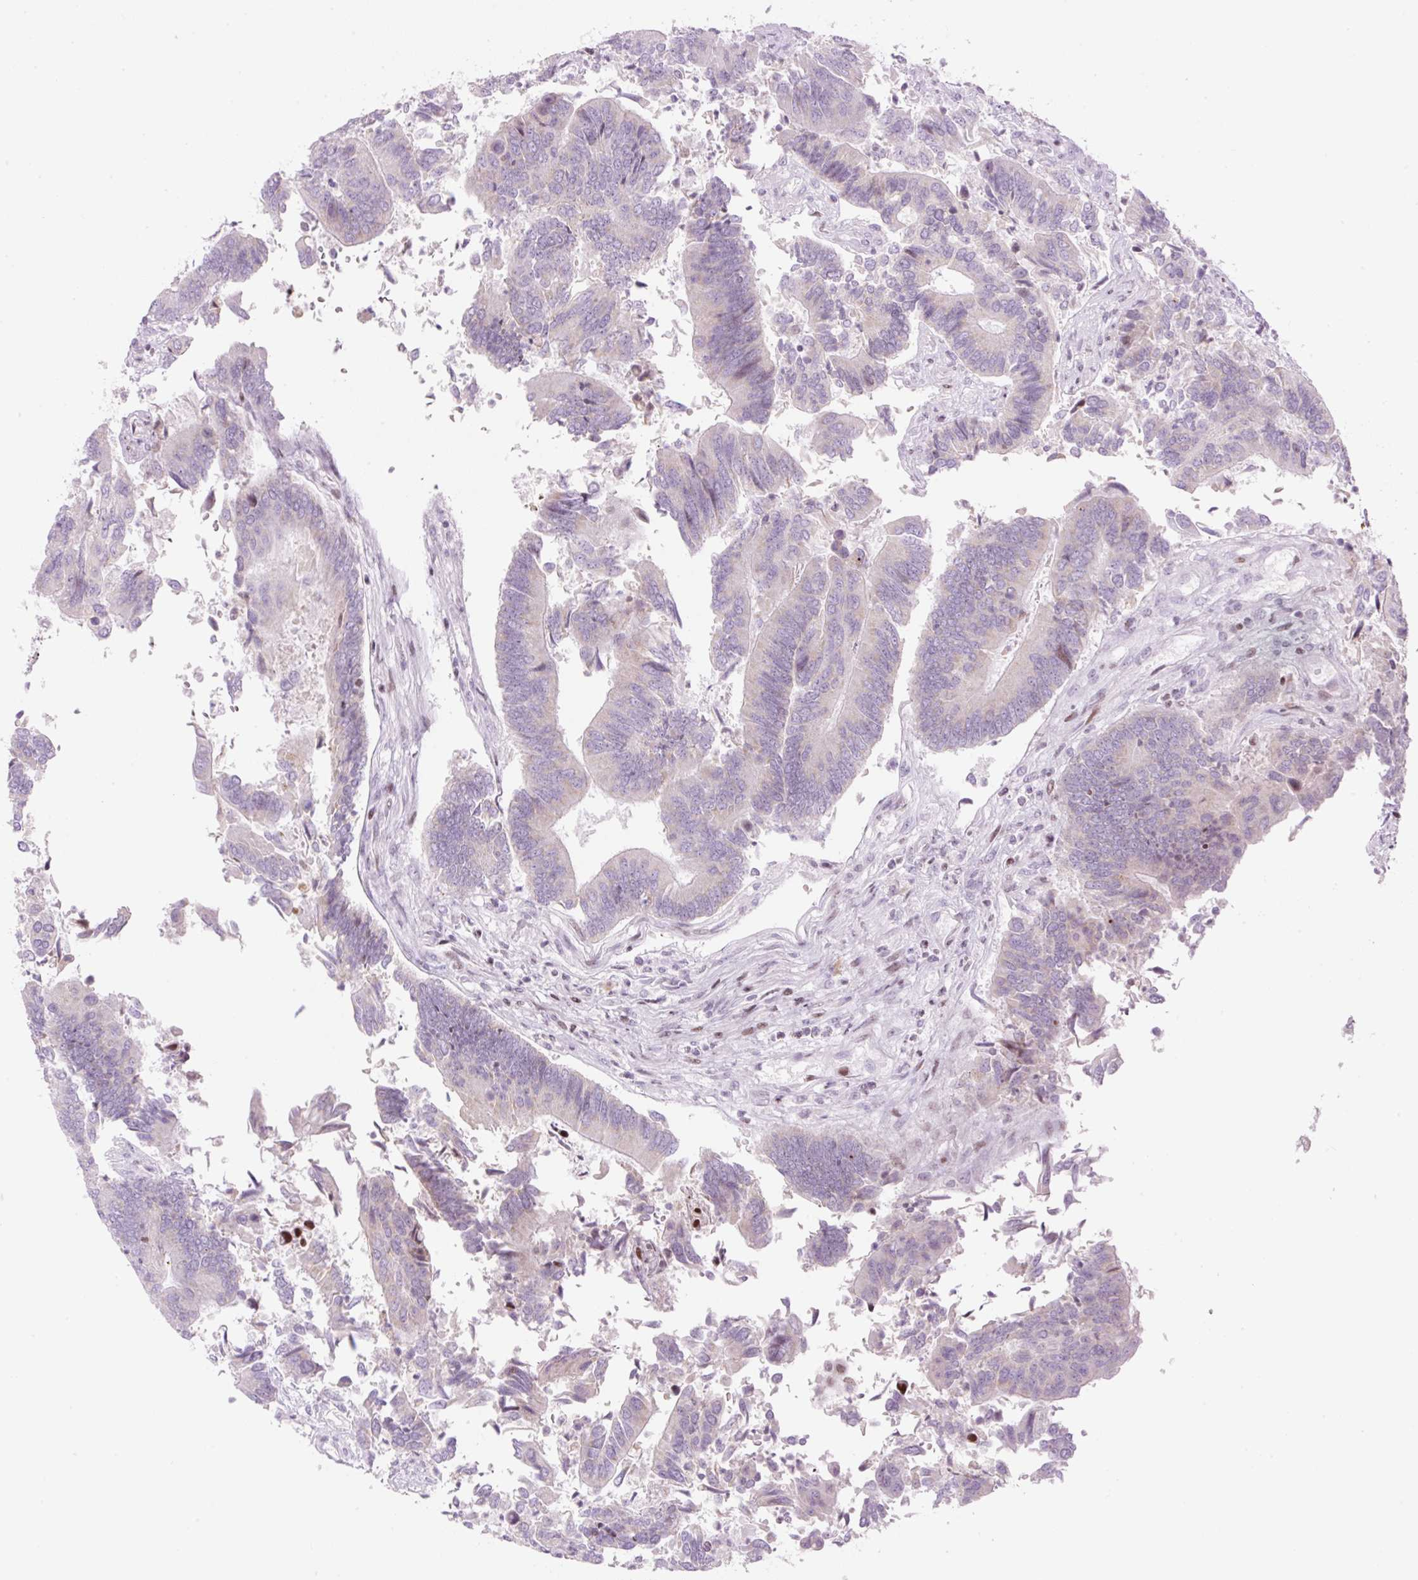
{"staining": {"intensity": "negative", "quantity": "none", "location": "none"}, "tissue": "colorectal cancer", "cell_type": "Tumor cells", "image_type": "cancer", "snomed": [{"axis": "morphology", "description": "Adenocarcinoma, NOS"}, {"axis": "topography", "description": "Colon"}], "caption": "Tumor cells are negative for brown protein staining in colorectal cancer (adenocarcinoma).", "gene": "TMEM177", "patient": {"sex": "female", "age": 67}}